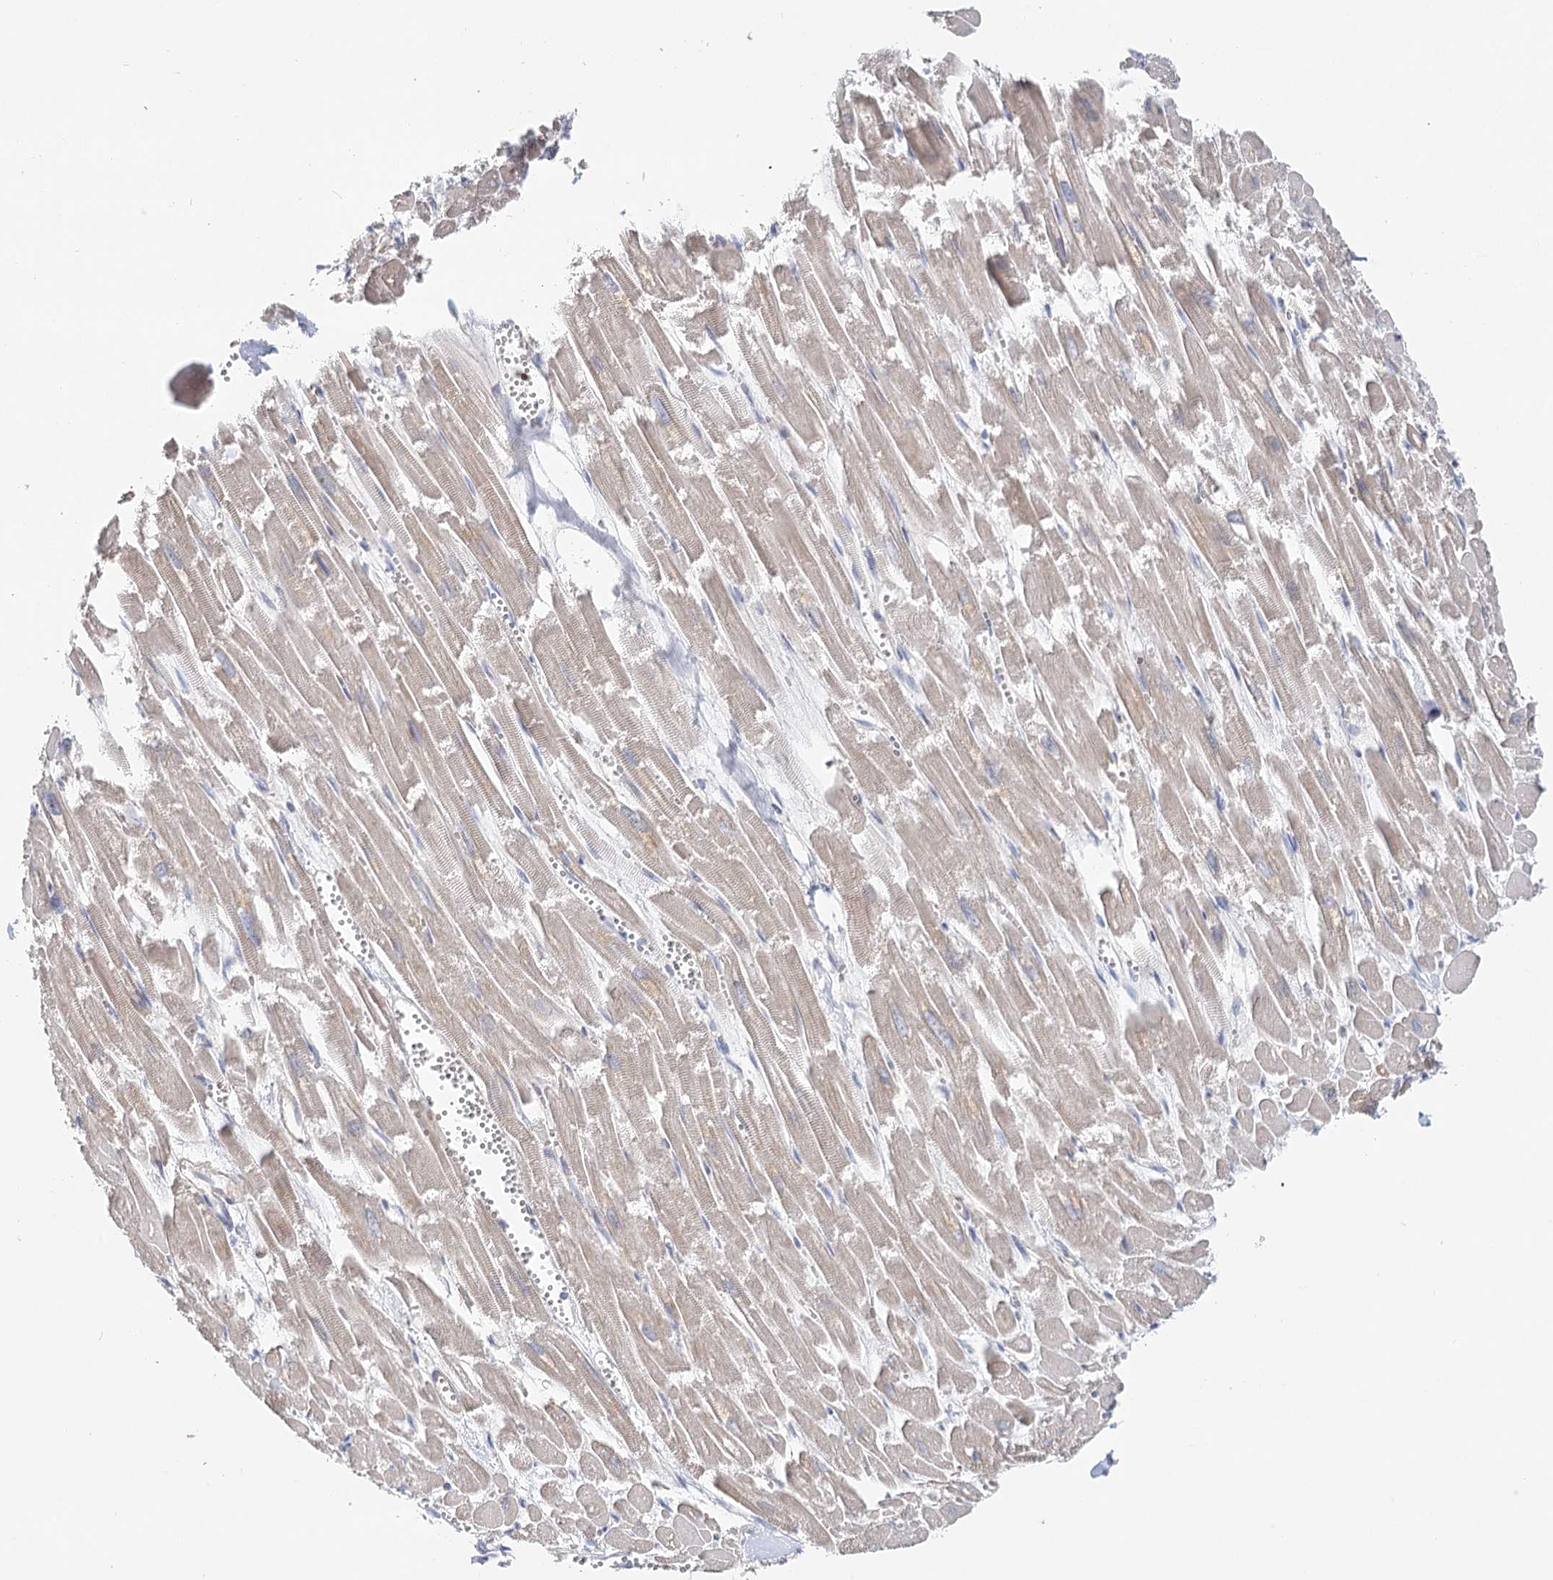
{"staining": {"intensity": "weak", "quantity": "<25%", "location": "cytoplasmic/membranous"}, "tissue": "heart muscle", "cell_type": "Cardiomyocytes", "image_type": "normal", "snomed": [{"axis": "morphology", "description": "Normal tissue, NOS"}, {"axis": "topography", "description": "Heart"}], "caption": "This is an immunohistochemistry image of unremarkable heart muscle. There is no positivity in cardiomyocytes.", "gene": "EPB41L5", "patient": {"sex": "male", "age": 54}}